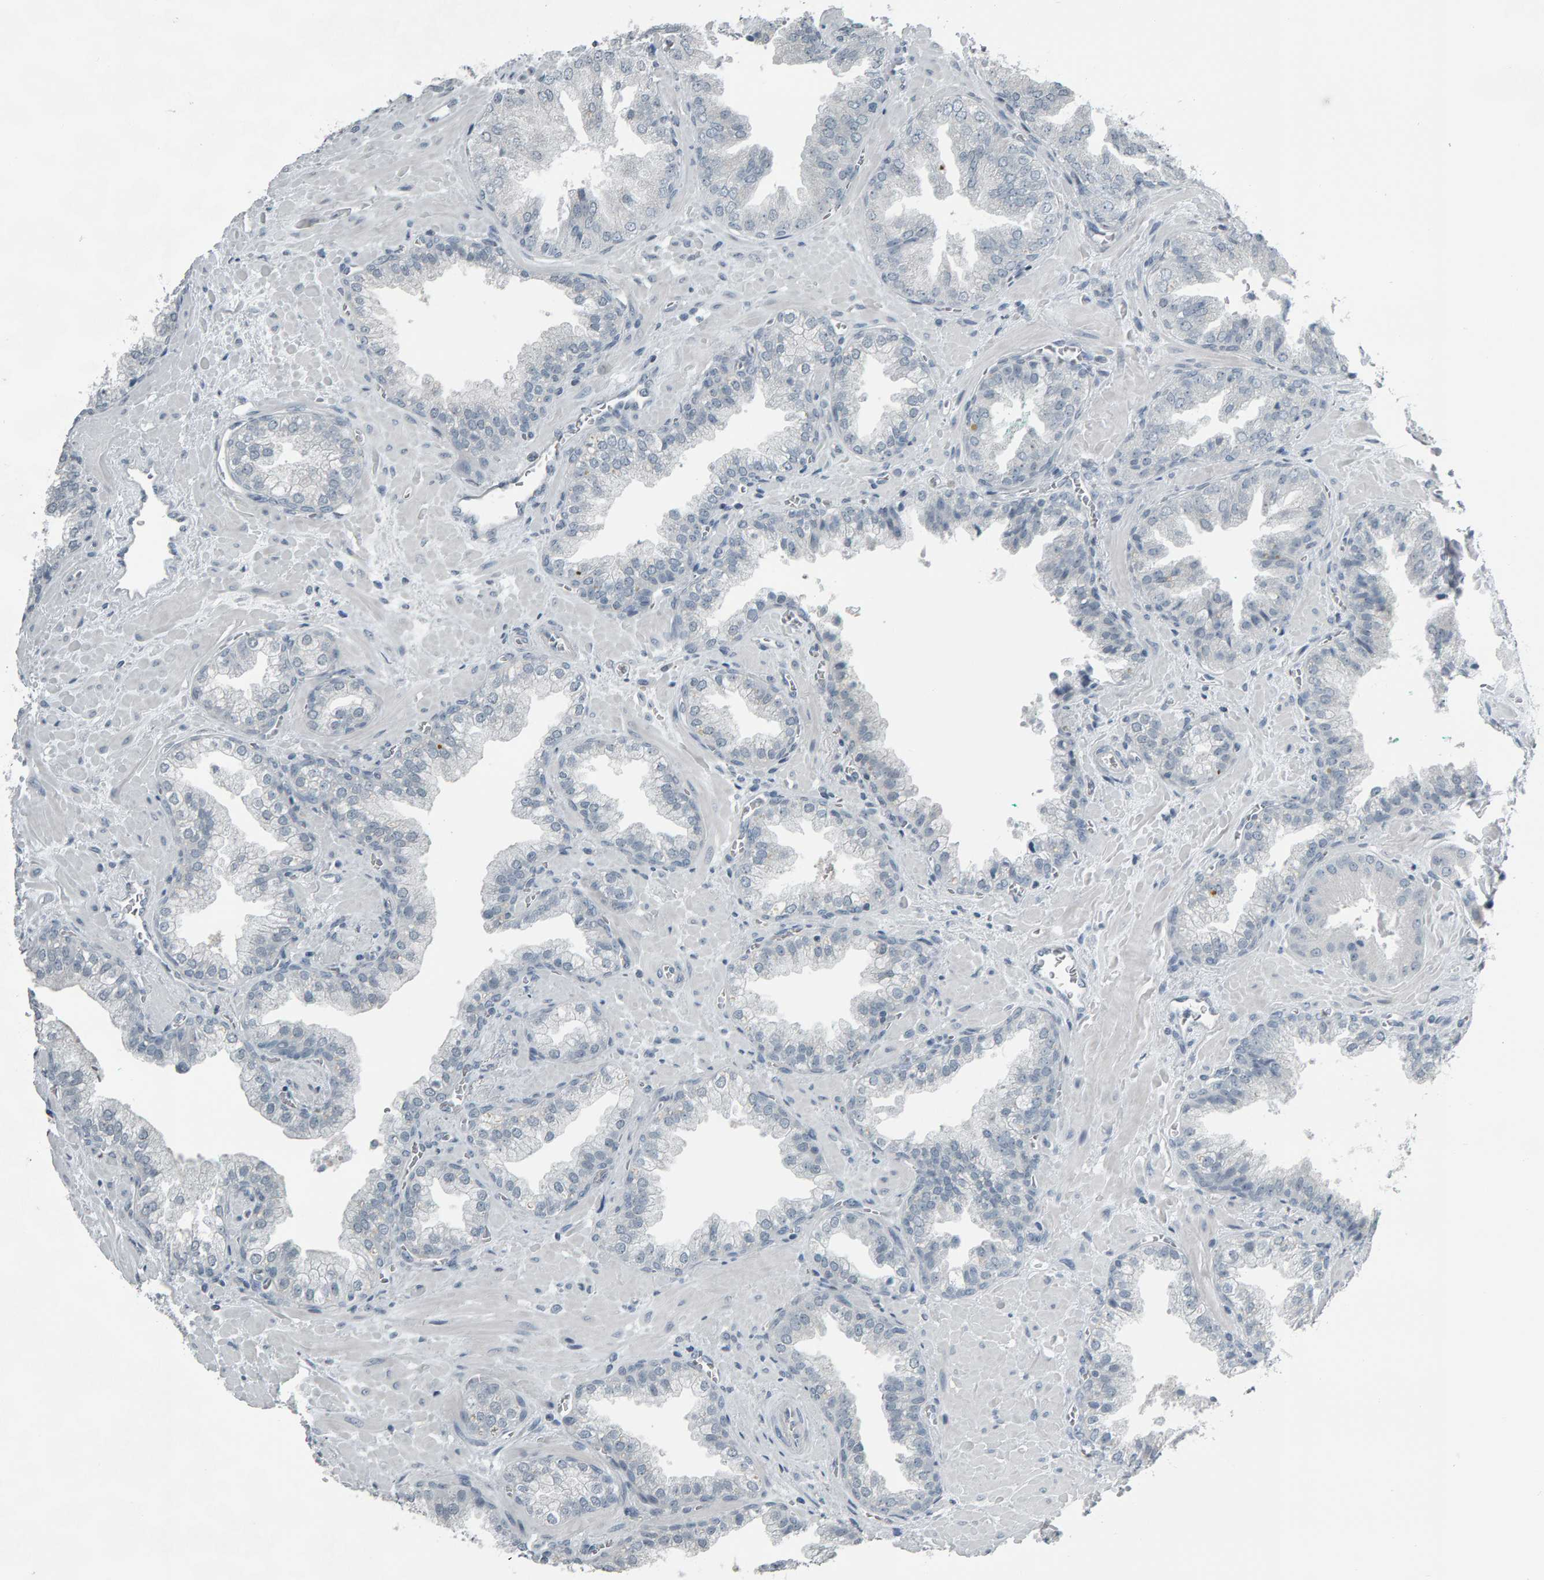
{"staining": {"intensity": "negative", "quantity": "none", "location": "none"}, "tissue": "prostate cancer", "cell_type": "Tumor cells", "image_type": "cancer", "snomed": [{"axis": "morphology", "description": "Adenocarcinoma, Low grade"}, {"axis": "topography", "description": "Prostate"}], "caption": "The micrograph shows no staining of tumor cells in prostate low-grade adenocarcinoma.", "gene": "PYY", "patient": {"sex": "male", "age": 71}}